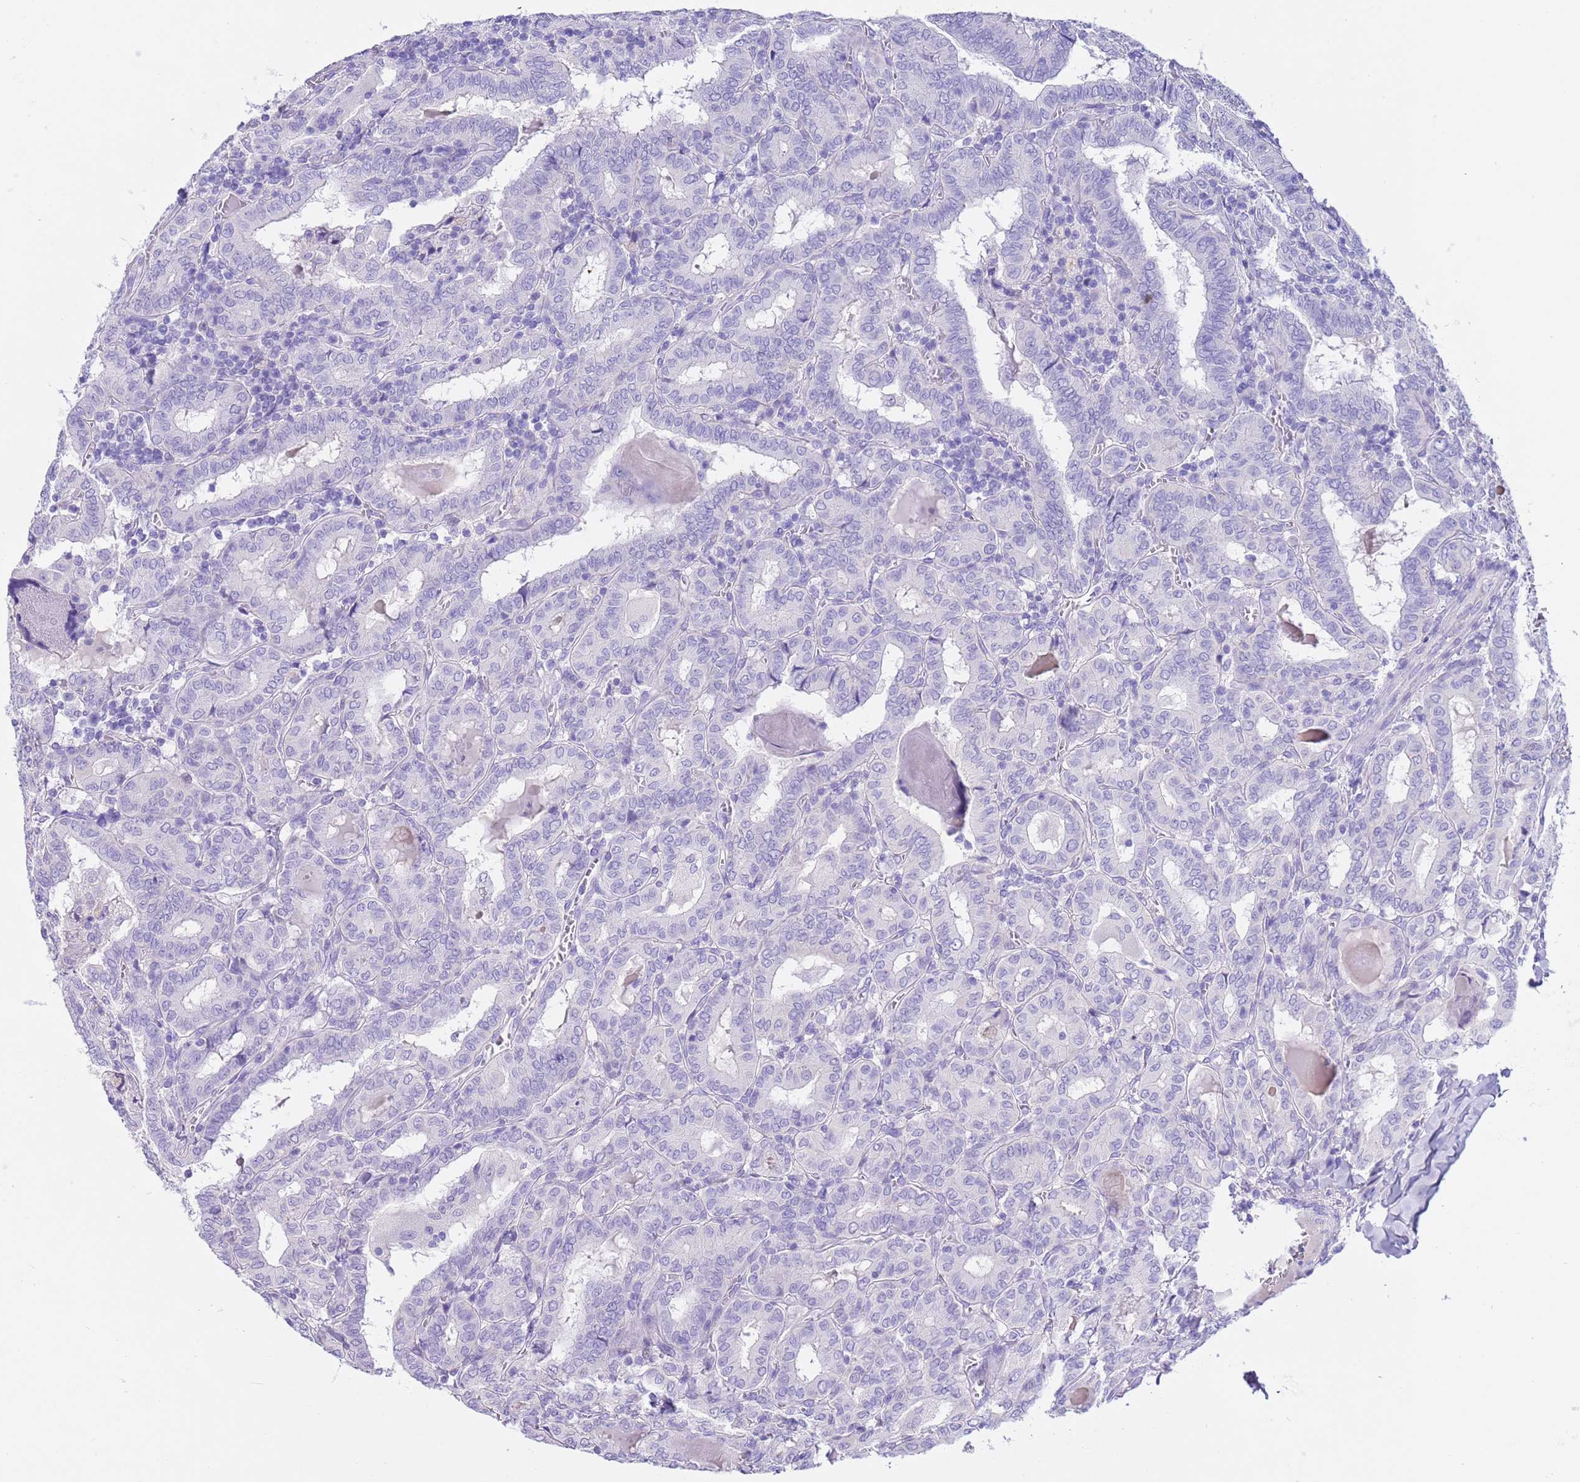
{"staining": {"intensity": "negative", "quantity": "none", "location": "none"}, "tissue": "thyroid cancer", "cell_type": "Tumor cells", "image_type": "cancer", "snomed": [{"axis": "morphology", "description": "Papillary adenocarcinoma, NOS"}, {"axis": "topography", "description": "Thyroid gland"}], "caption": "Immunohistochemical staining of human papillary adenocarcinoma (thyroid) reveals no significant staining in tumor cells.", "gene": "CPB1", "patient": {"sex": "female", "age": 72}}